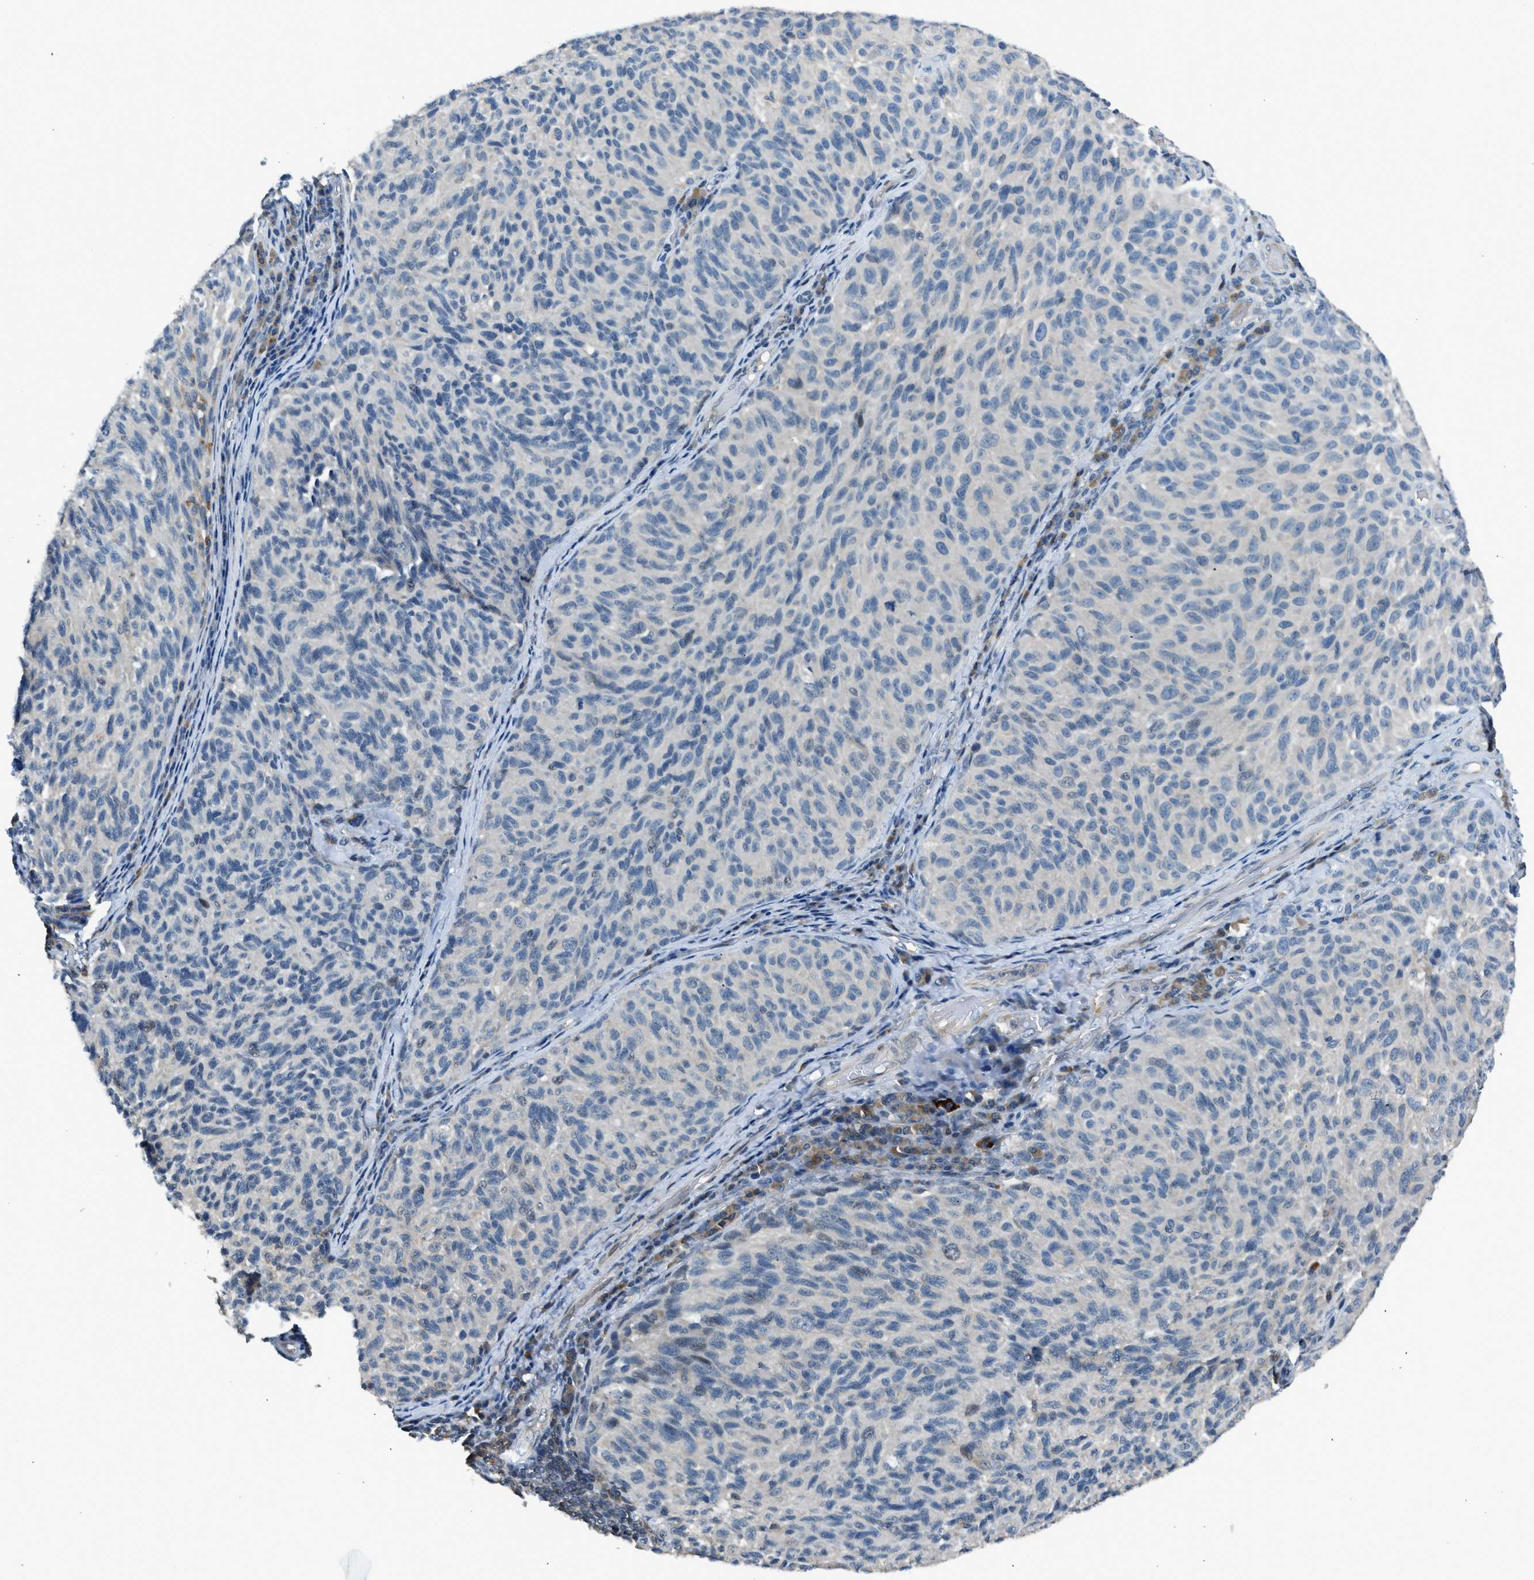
{"staining": {"intensity": "negative", "quantity": "none", "location": "none"}, "tissue": "melanoma", "cell_type": "Tumor cells", "image_type": "cancer", "snomed": [{"axis": "morphology", "description": "Malignant melanoma, NOS"}, {"axis": "topography", "description": "Skin"}], "caption": "IHC image of malignant melanoma stained for a protein (brown), which shows no expression in tumor cells.", "gene": "LMLN", "patient": {"sex": "female", "age": 73}}